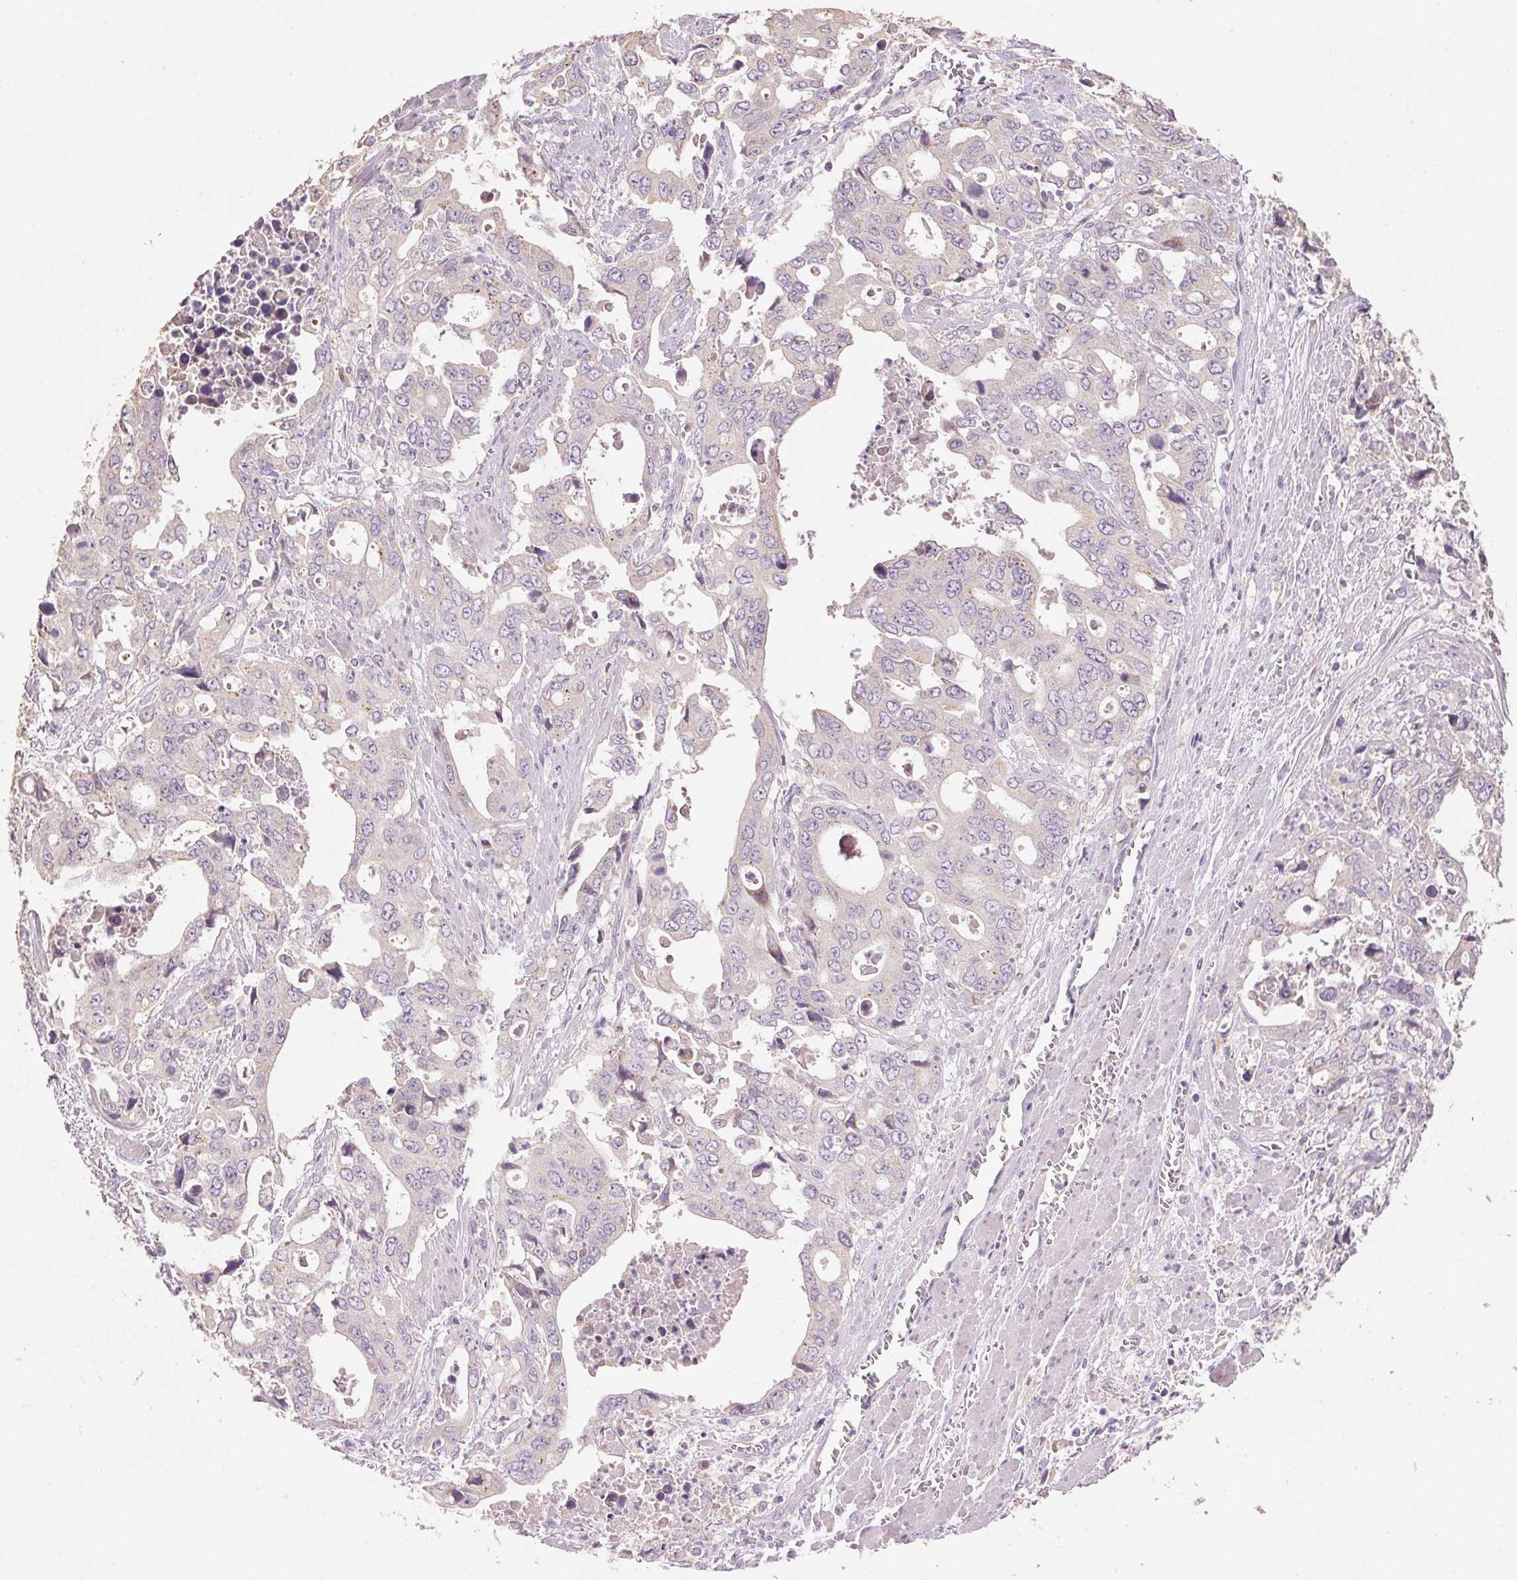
{"staining": {"intensity": "negative", "quantity": "none", "location": "none"}, "tissue": "stomach cancer", "cell_type": "Tumor cells", "image_type": "cancer", "snomed": [{"axis": "morphology", "description": "Adenocarcinoma, NOS"}, {"axis": "topography", "description": "Stomach, upper"}], "caption": "An immunohistochemistry micrograph of stomach cancer (adenocarcinoma) is shown. There is no staining in tumor cells of stomach cancer (adenocarcinoma).", "gene": "LYZL6", "patient": {"sex": "male", "age": 74}}